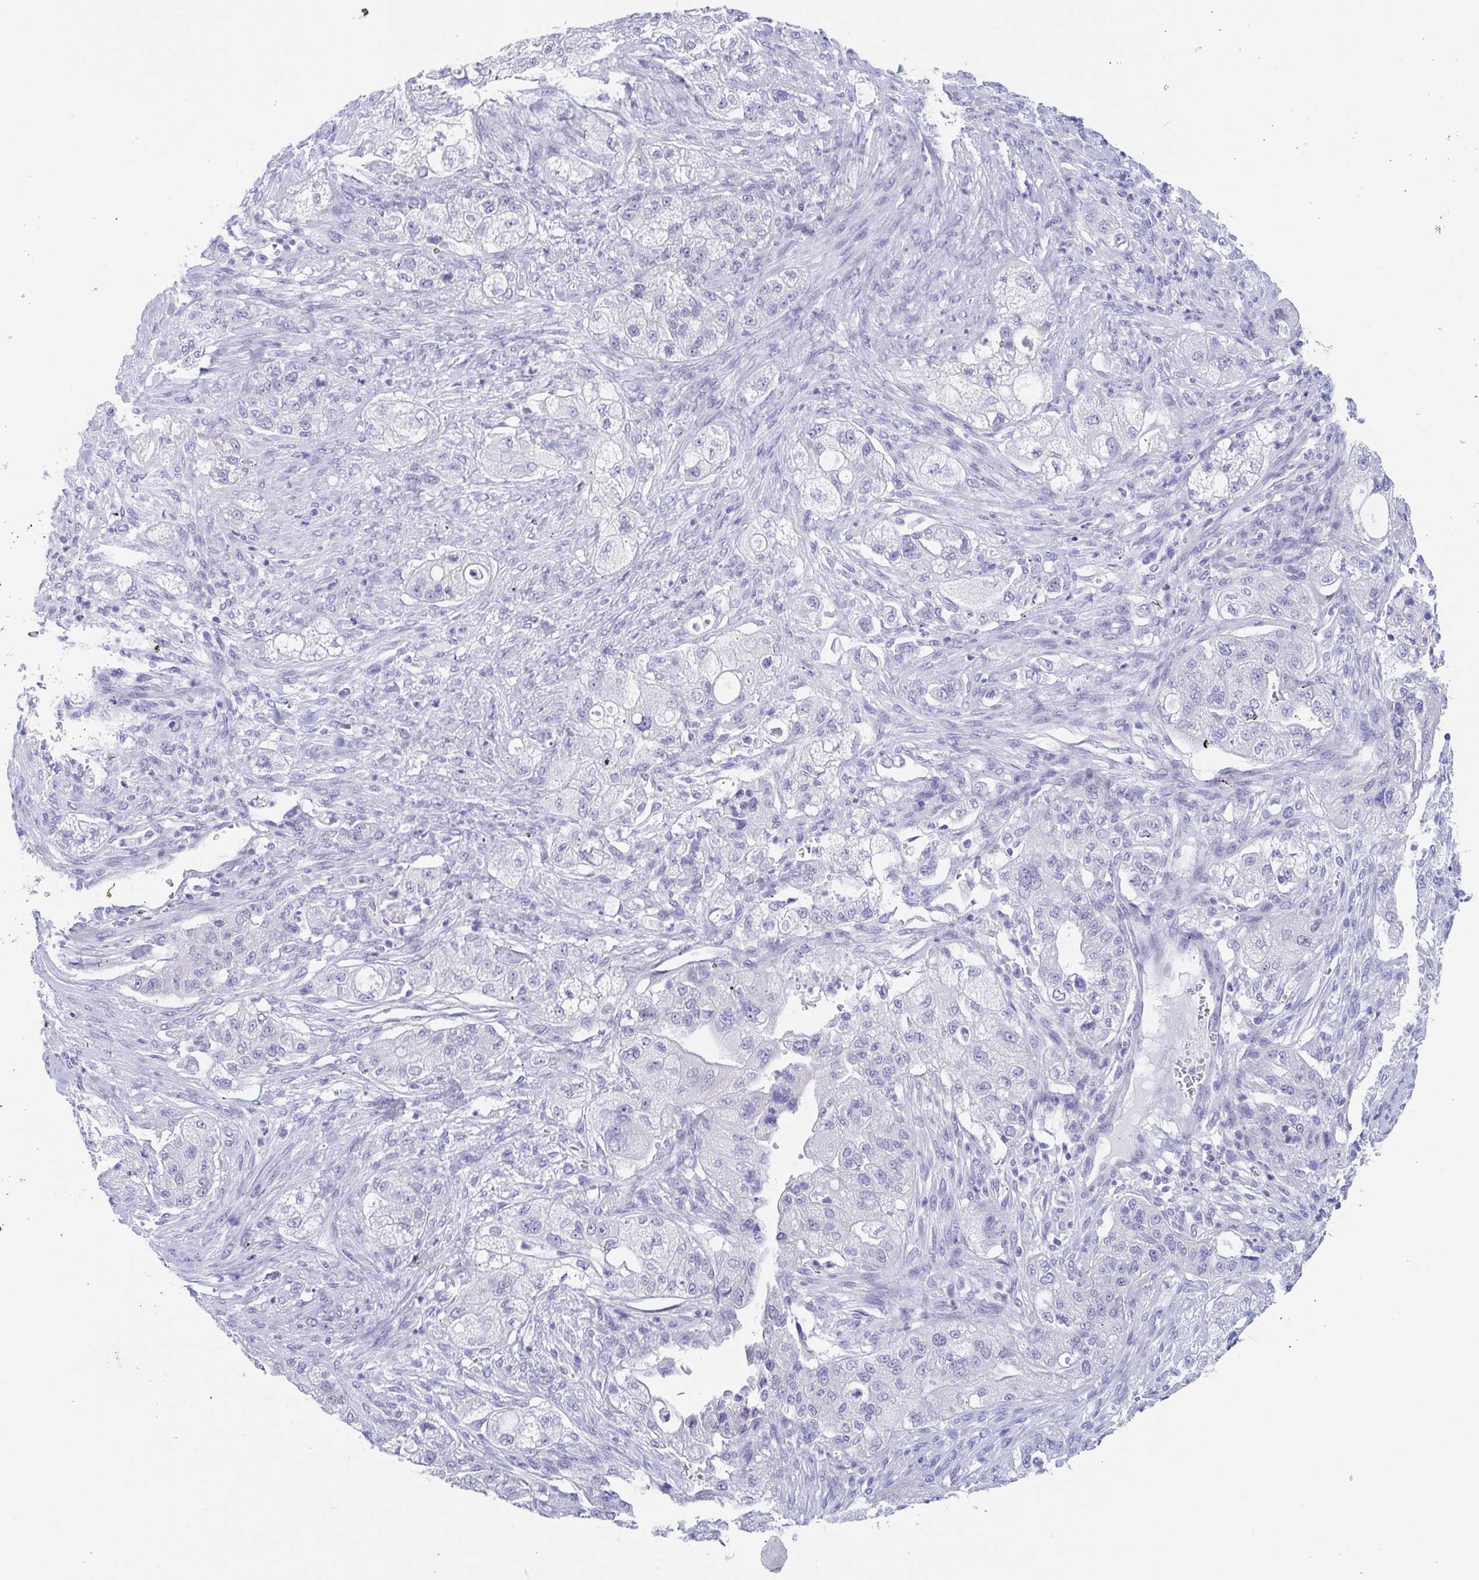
{"staining": {"intensity": "negative", "quantity": "none", "location": "none"}, "tissue": "pancreatic cancer", "cell_type": "Tumor cells", "image_type": "cancer", "snomed": [{"axis": "morphology", "description": "Adenocarcinoma, NOS"}, {"axis": "topography", "description": "Pancreas"}], "caption": "Photomicrograph shows no protein staining in tumor cells of pancreatic adenocarcinoma tissue.", "gene": "ZPBP", "patient": {"sex": "female", "age": 78}}